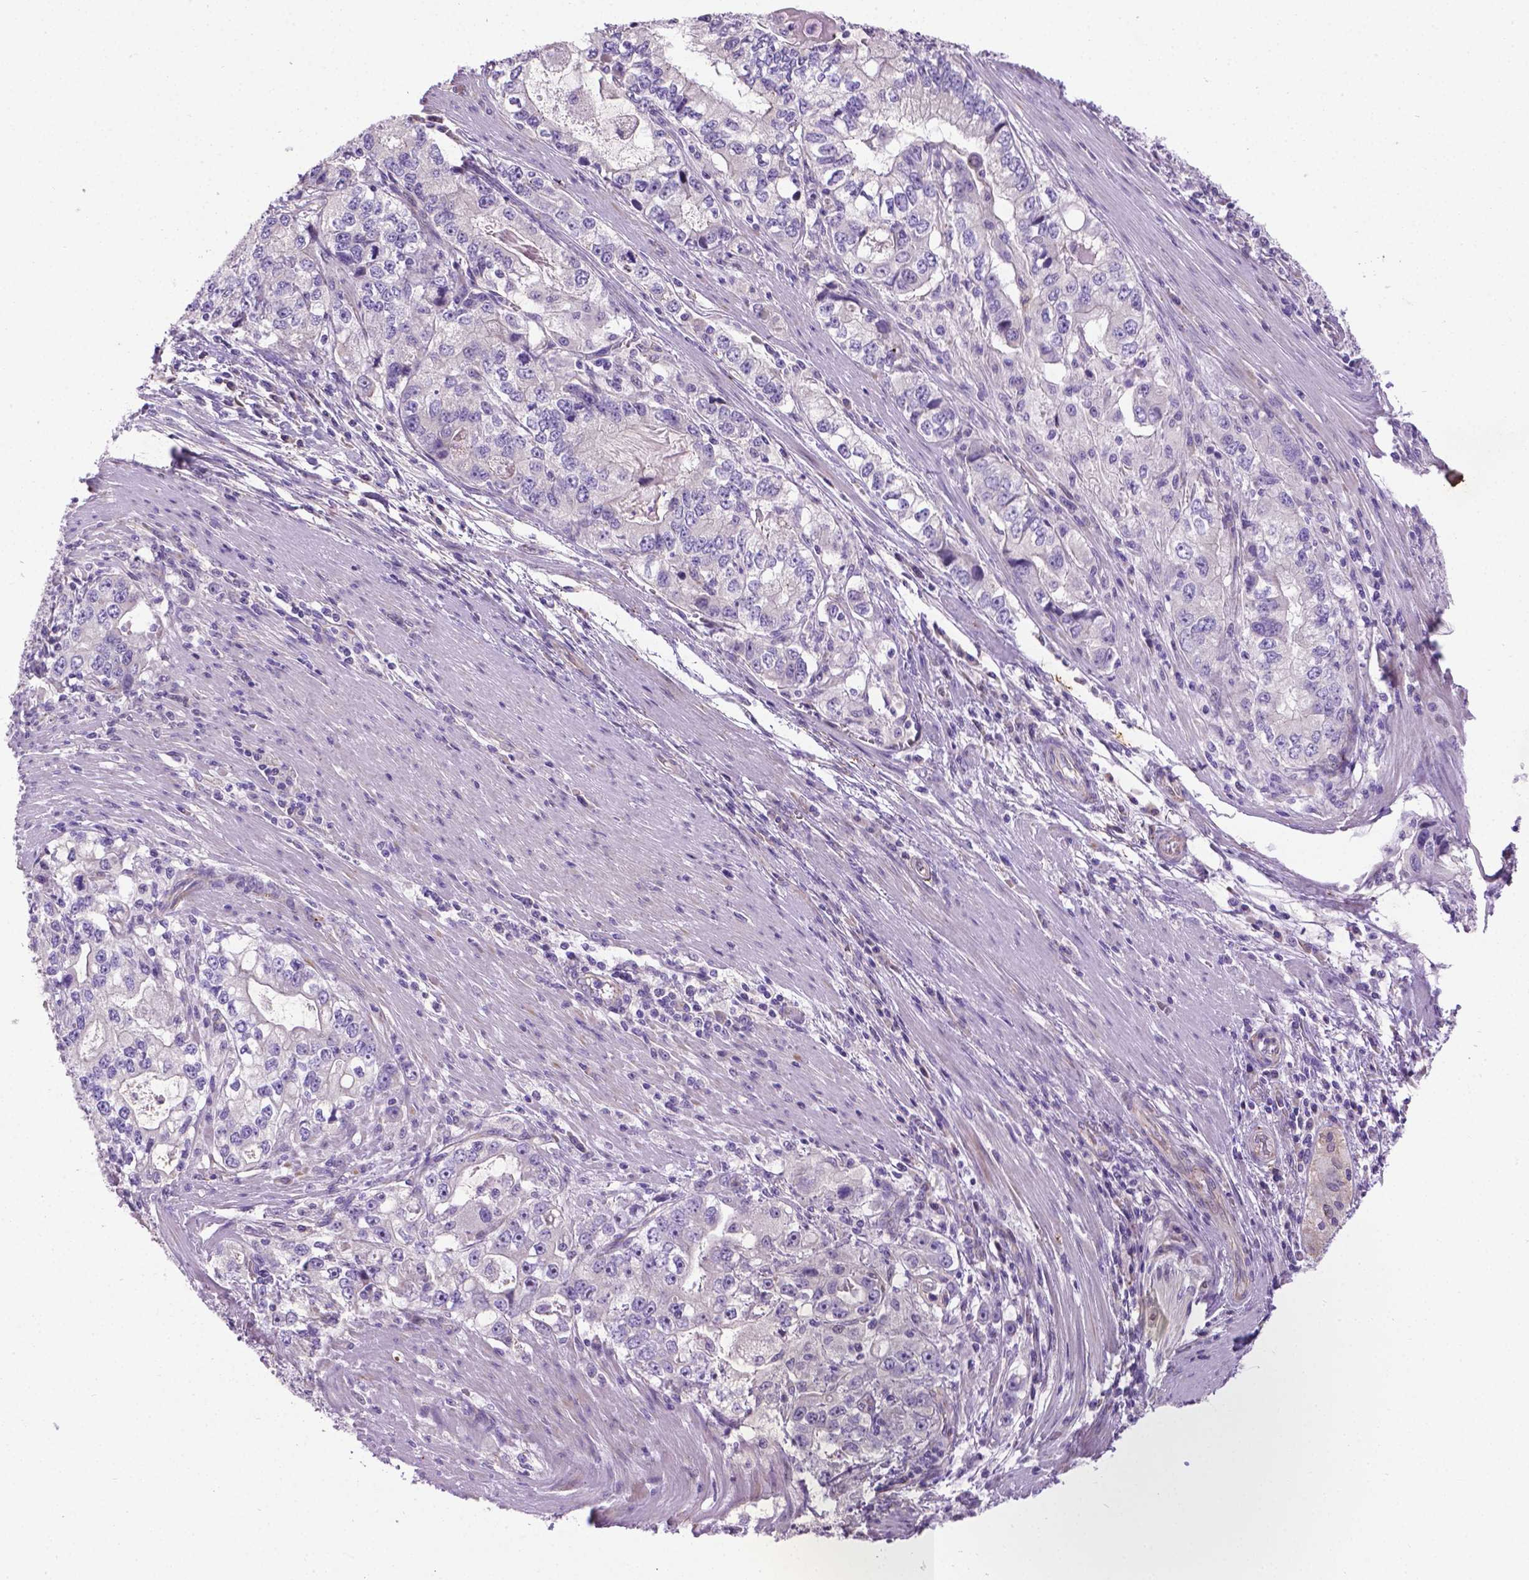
{"staining": {"intensity": "negative", "quantity": "none", "location": "none"}, "tissue": "stomach cancer", "cell_type": "Tumor cells", "image_type": "cancer", "snomed": [{"axis": "morphology", "description": "Adenocarcinoma, NOS"}, {"axis": "topography", "description": "Stomach, lower"}], "caption": "Immunohistochemistry (IHC) photomicrograph of stomach cancer stained for a protein (brown), which reveals no positivity in tumor cells.", "gene": "CCER2", "patient": {"sex": "female", "age": 72}}